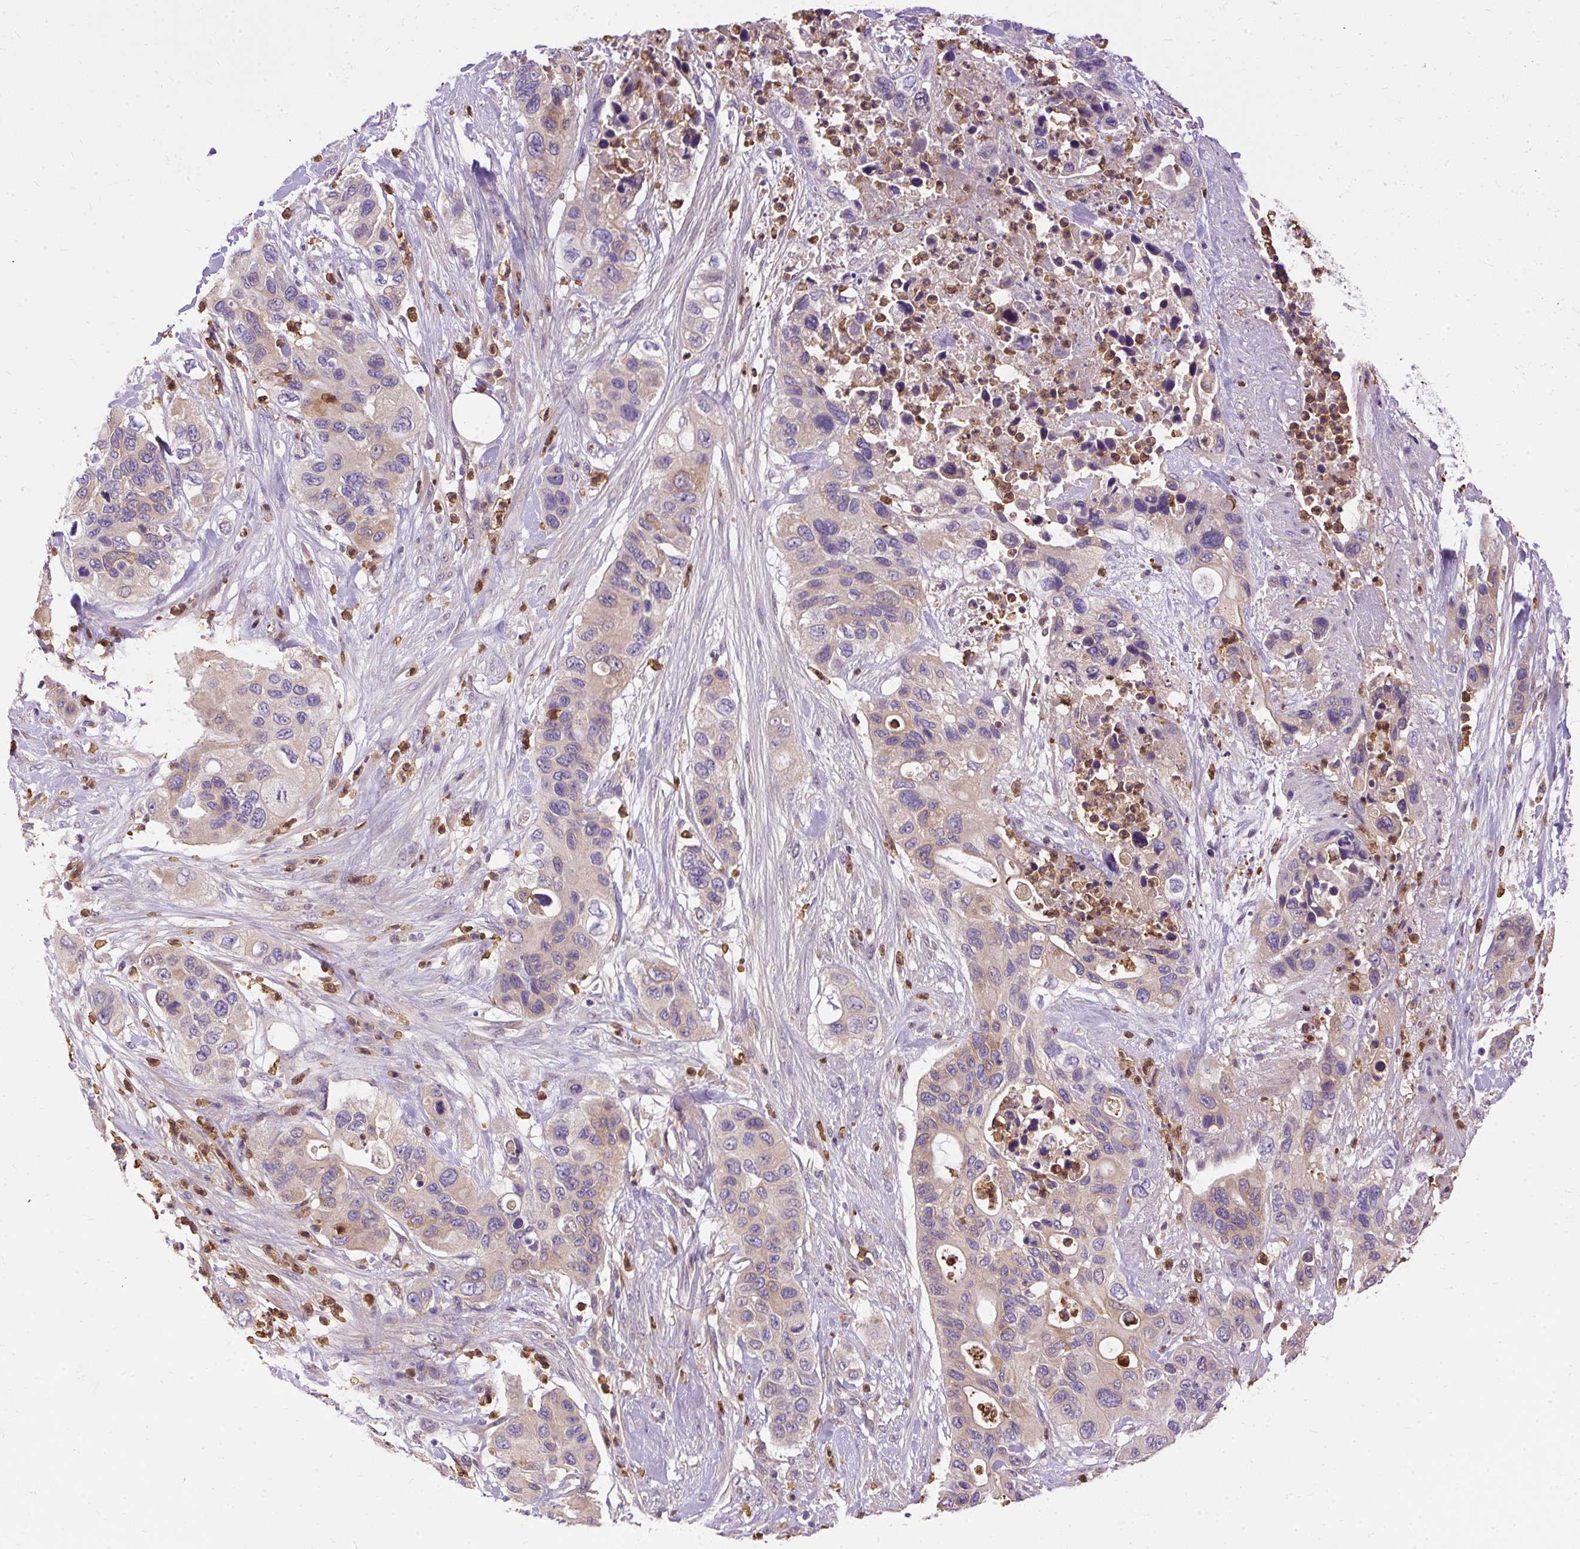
{"staining": {"intensity": "weak", "quantity": "<25%", "location": "cytoplasmic/membranous"}, "tissue": "pancreatic cancer", "cell_type": "Tumor cells", "image_type": "cancer", "snomed": [{"axis": "morphology", "description": "Adenocarcinoma, NOS"}, {"axis": "topography", "description": "Pancreas"}], "caption": "Tumor cells show no significant protein expression in adenocarcinoma (pancreatic).", "gene": "CTTNBP2", "patient": {"sex": "female", "age": 71}}